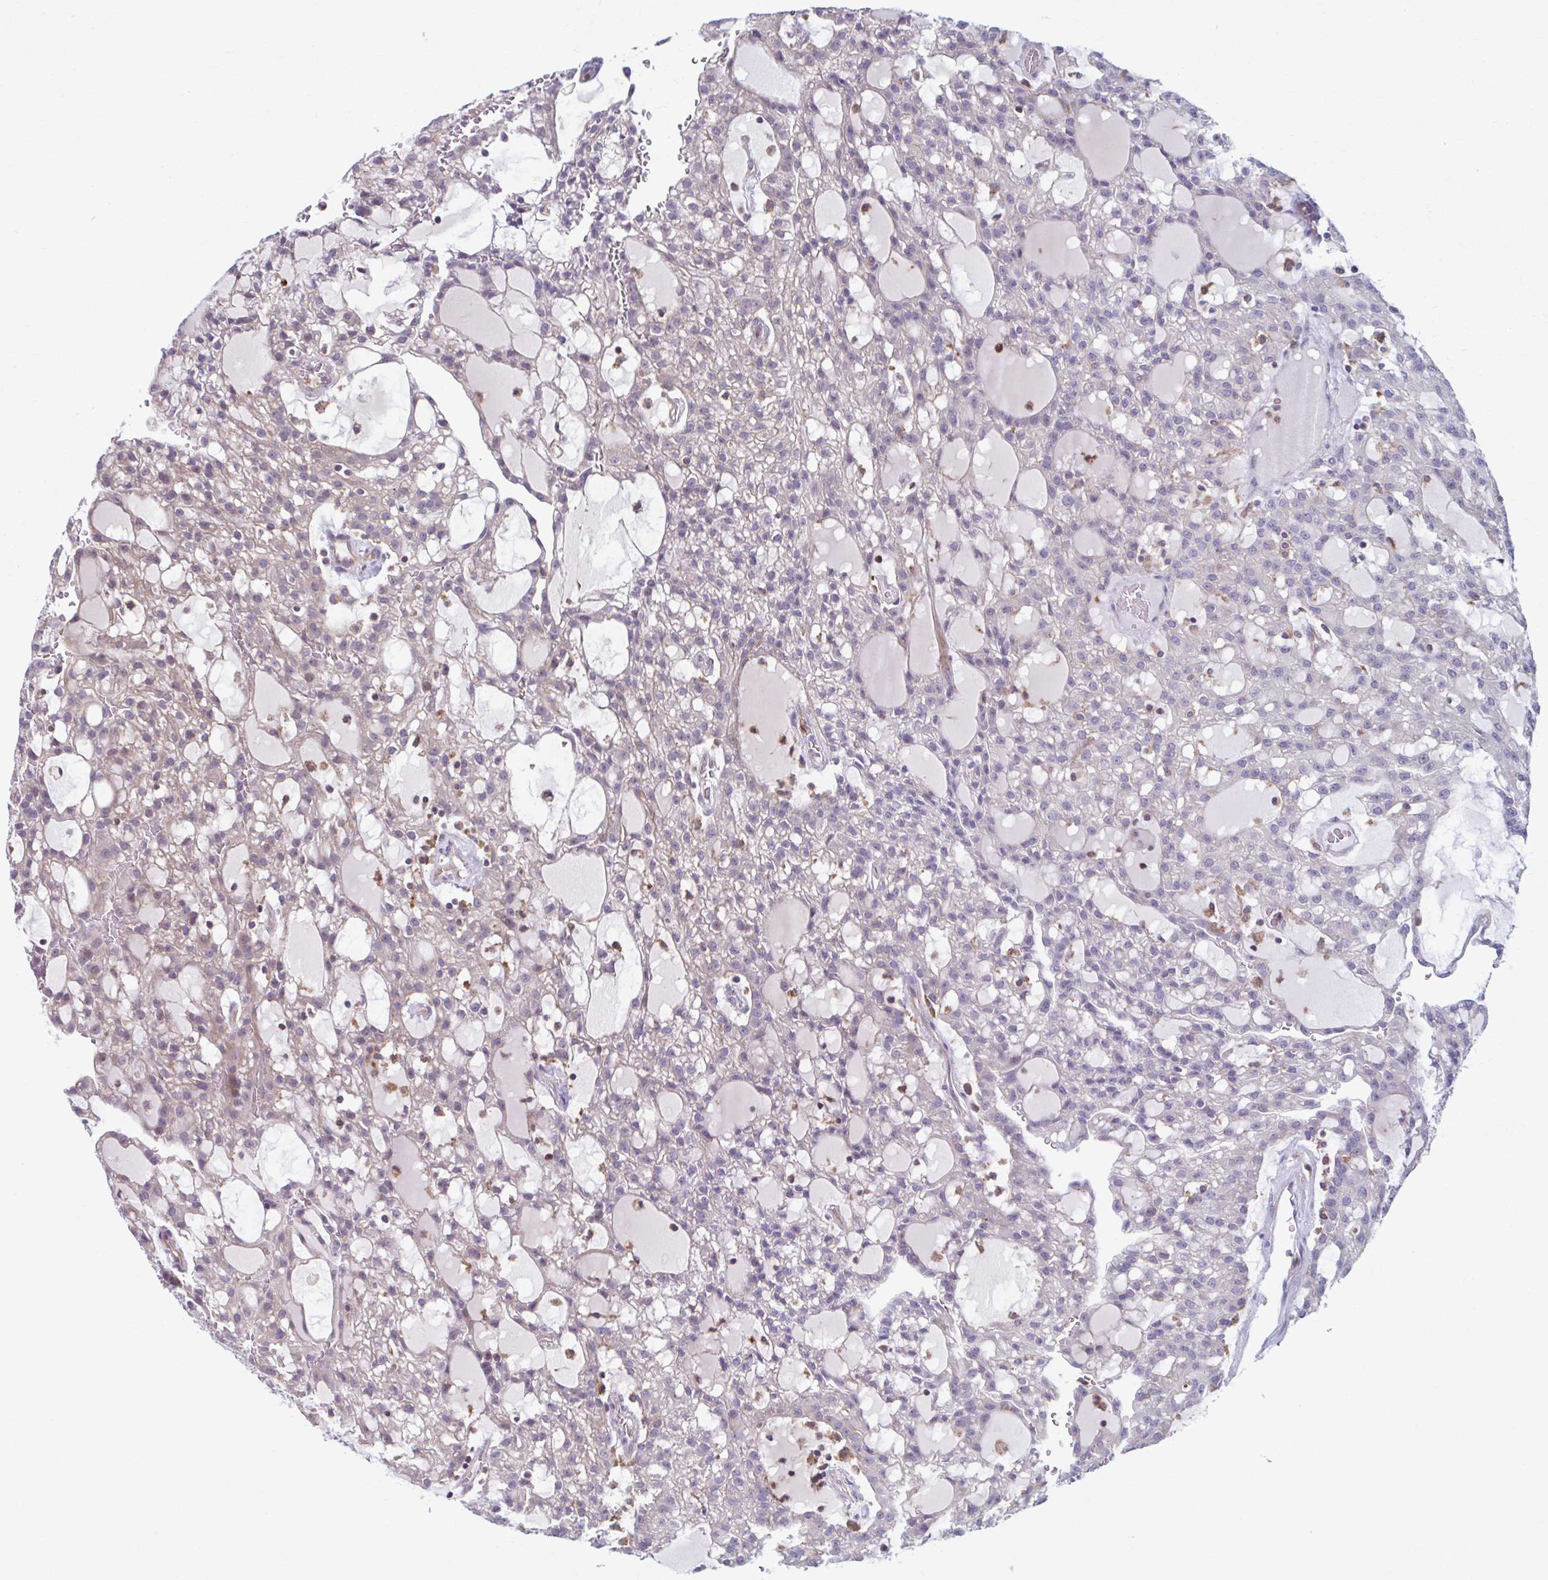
{"staining": {"intensity": "negative", "quantity": "none", "location": "none"}, "tissue": "renal cancer", "cell_type": "Tumor cells", "image_type": "cancer", "snomed": [{"axis": "morphology", "description": "Adenocarcinoma, NOS"}, {"axis": "topography", "description": "Kidney"}], "caption": "Tumor cells show no significant positivity in renal cancer.", "gene": "ADAT3", "patient": {"sex": "male", "age": 63}}